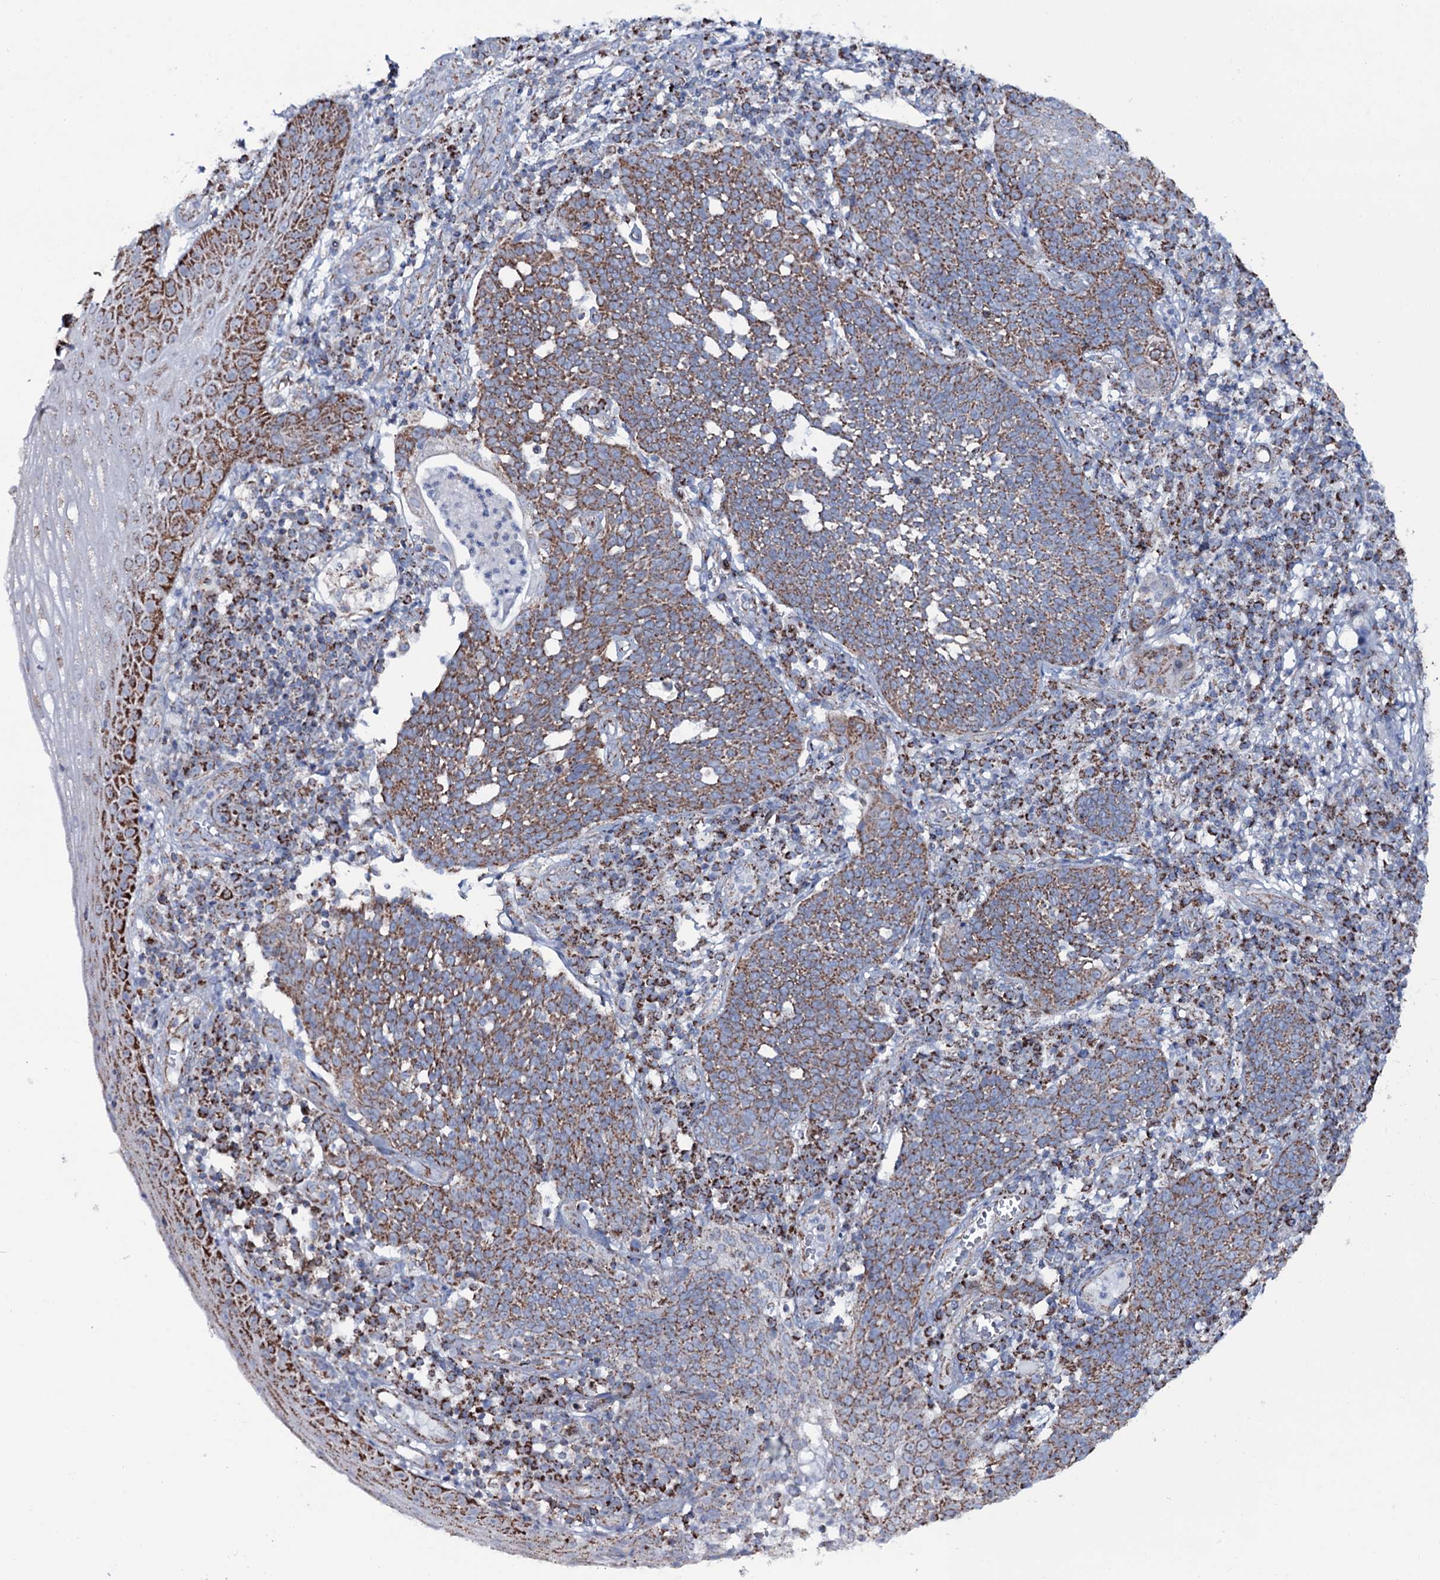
{"staining": {"intensity": "moderate", "quantity": ">75%", "location": "cytoplasmic/membranous"}, "tissue": "cervical cancer", "cell_type": "Tumor cells", "image_type": "cancer", "snomed": [{"axis": "morphology", "description": "Squamous cell carcinoma, NOS"}, {"axis": "topography", "description": "Cervix"}], "caption": "The histopathology image reveals immunohistochemical staining of cervical cancer (squamous cell carcinoma). There is moderate cytoplasmic/membranous expression is seen in about >75% of tumor cells. (Stains: DAB in brown, nuclei in blue, Microscopy: brightfield microscopy at high magnification).", "gene": "MRPS35", "patient": {"sex": "female", "age": 34}}